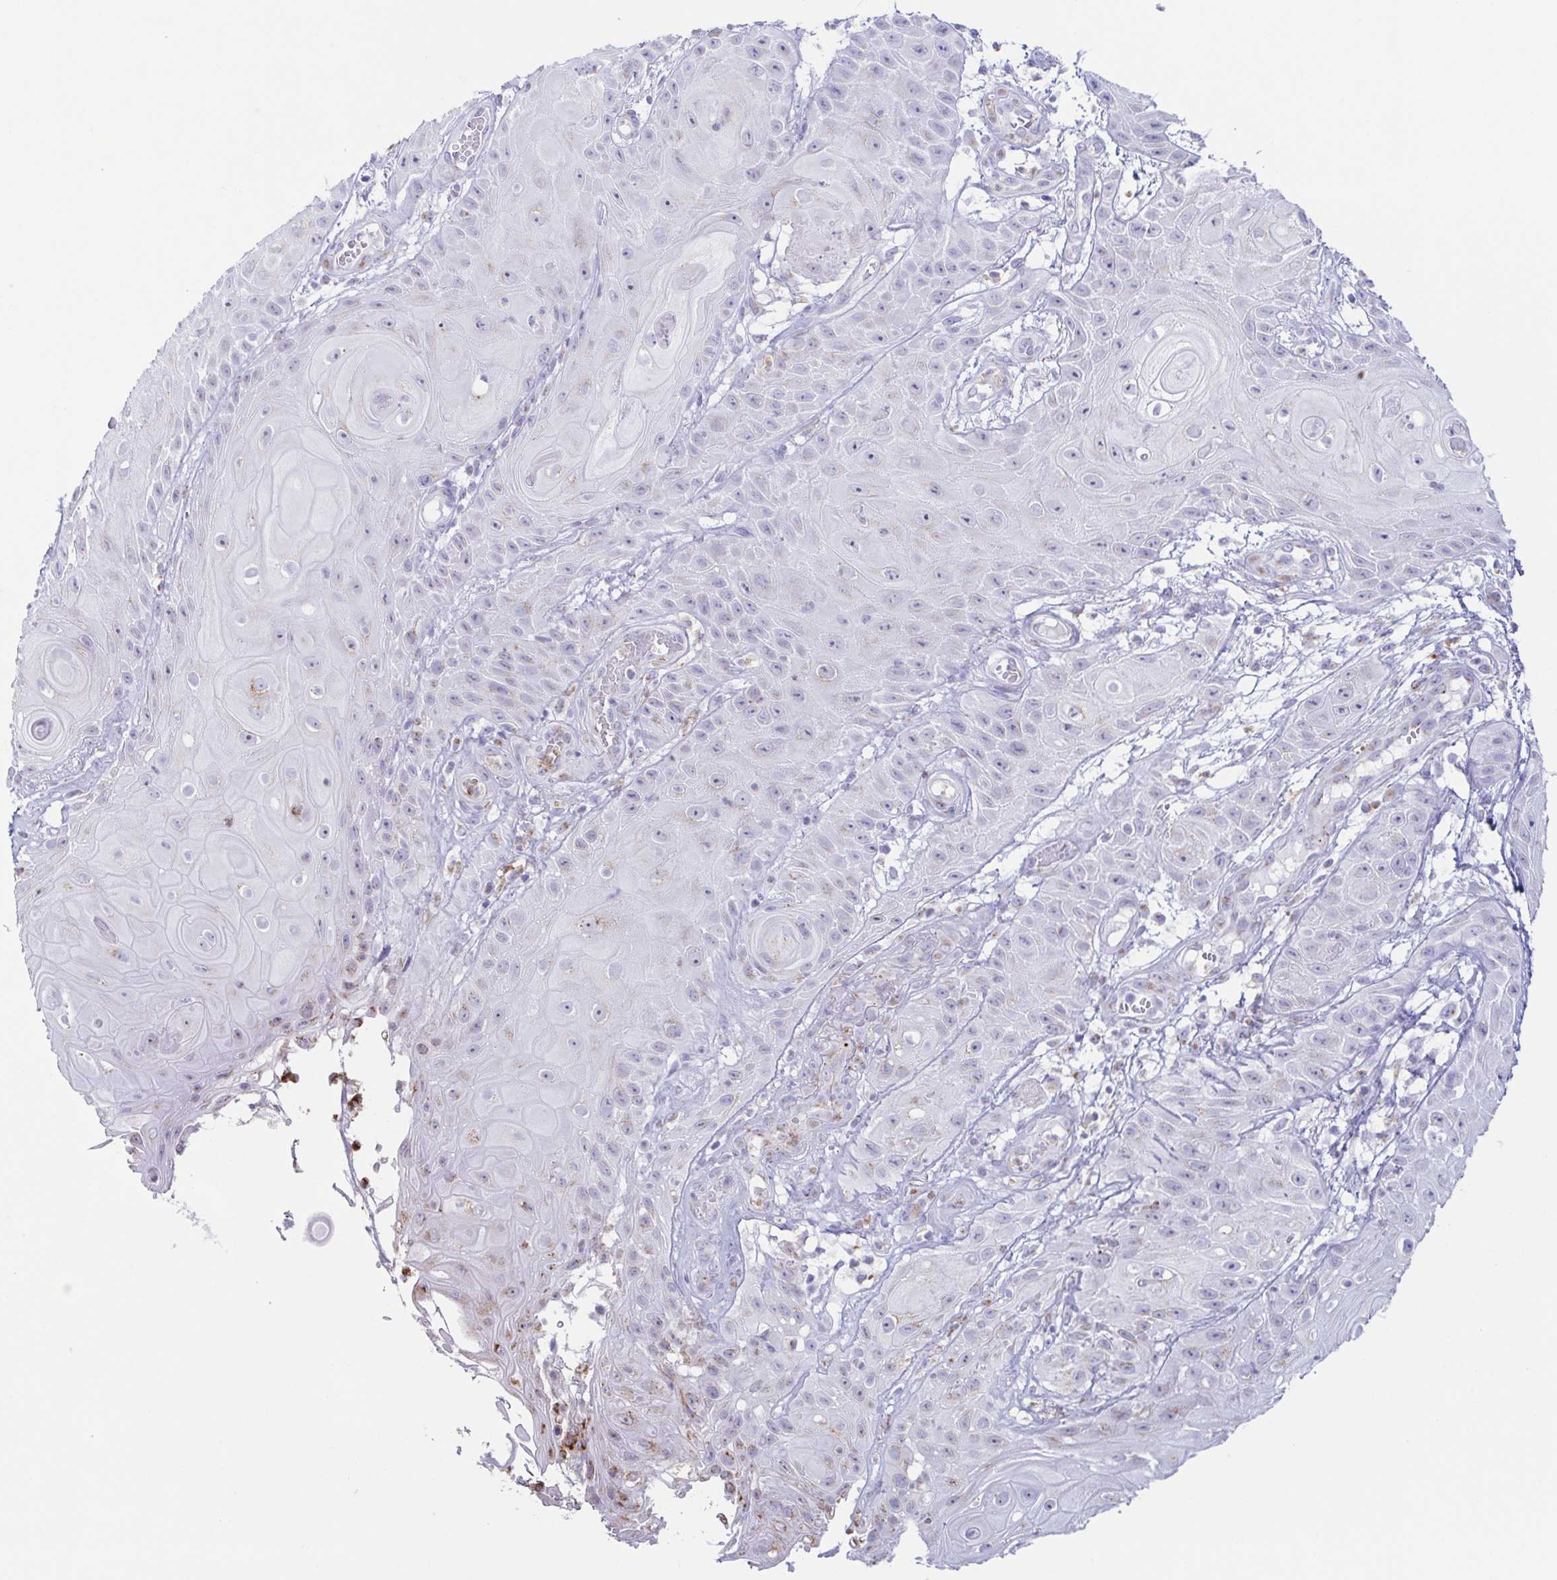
{"staining": {"intensity": "negative", "quantity": "none", "location": "none"}, "tissue": "skin cancer", "cell_type": "Tumor cells", "image_type": "cancer", "snomed": [{"axis": "morphology", "description": "Squamous cell carcinoma, NOS"}, {"axis": "topography", "description": "Skin"}], "caption": "There is no significant positivity in tumor cells of skin cancer (squamous cell carcinoma).", "gene": "AZU1", "patient": {"sex": "male", "age": 62}}